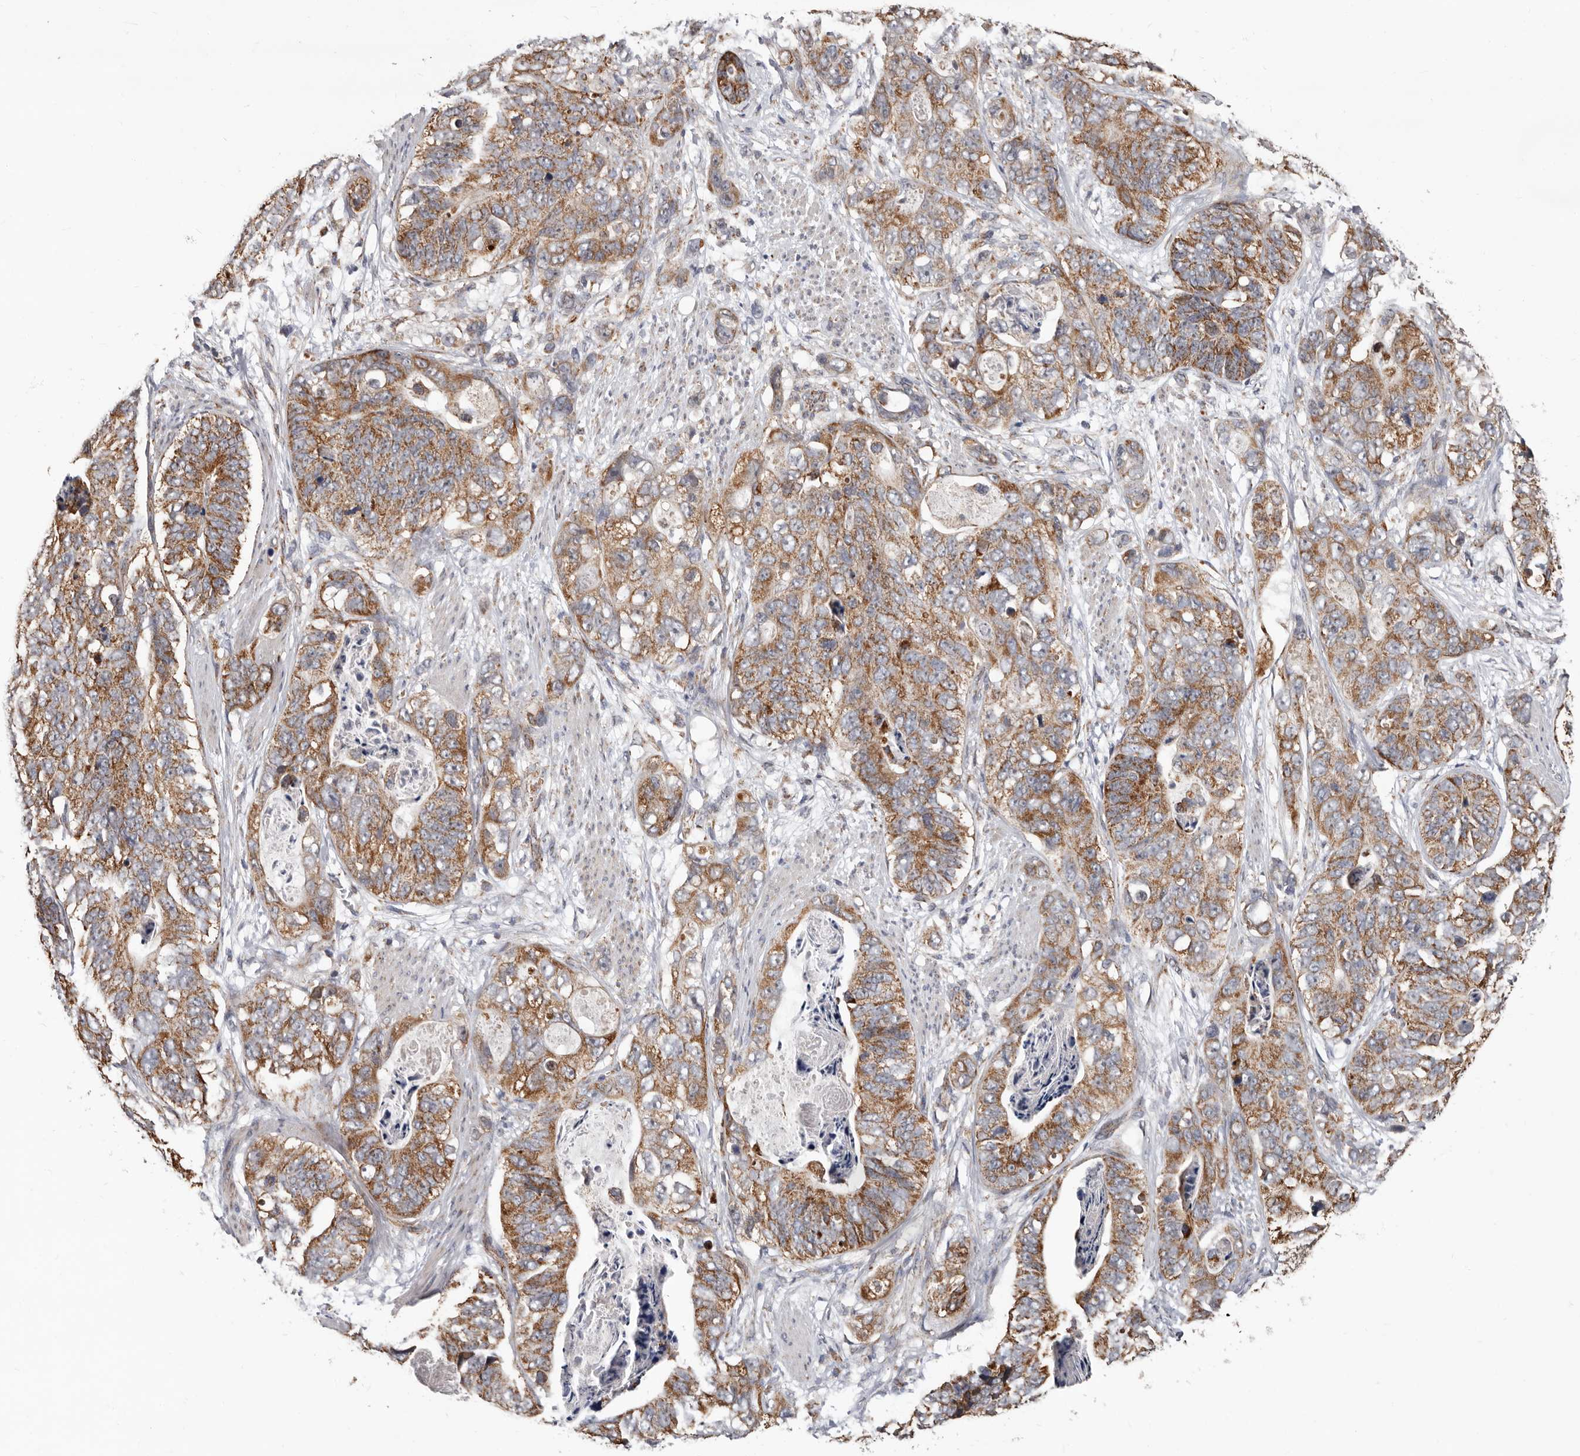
{"staining": {"intensity": "moderate", "quantity": ">75%", "location": "cytoplasmic/membranous"}, "tissue": "stomach cancer", "cell_type": "Tumor cells", "image_type": "cancer", "snomed": [{"axis": "morphology", "description": "Adenocarcinoma, NOS"}, {"axis": "topography", "description": "Stomach"}], "caption": "The histopathology image shows immunohistochemical staining of stomach cancer (adenocarcinoma). There is moderate cytoplasmic/membranous staining is present in about >75% of tumor cells.", "gene": "MRPL18", "patient": {"sex": "female", "age": 89}}